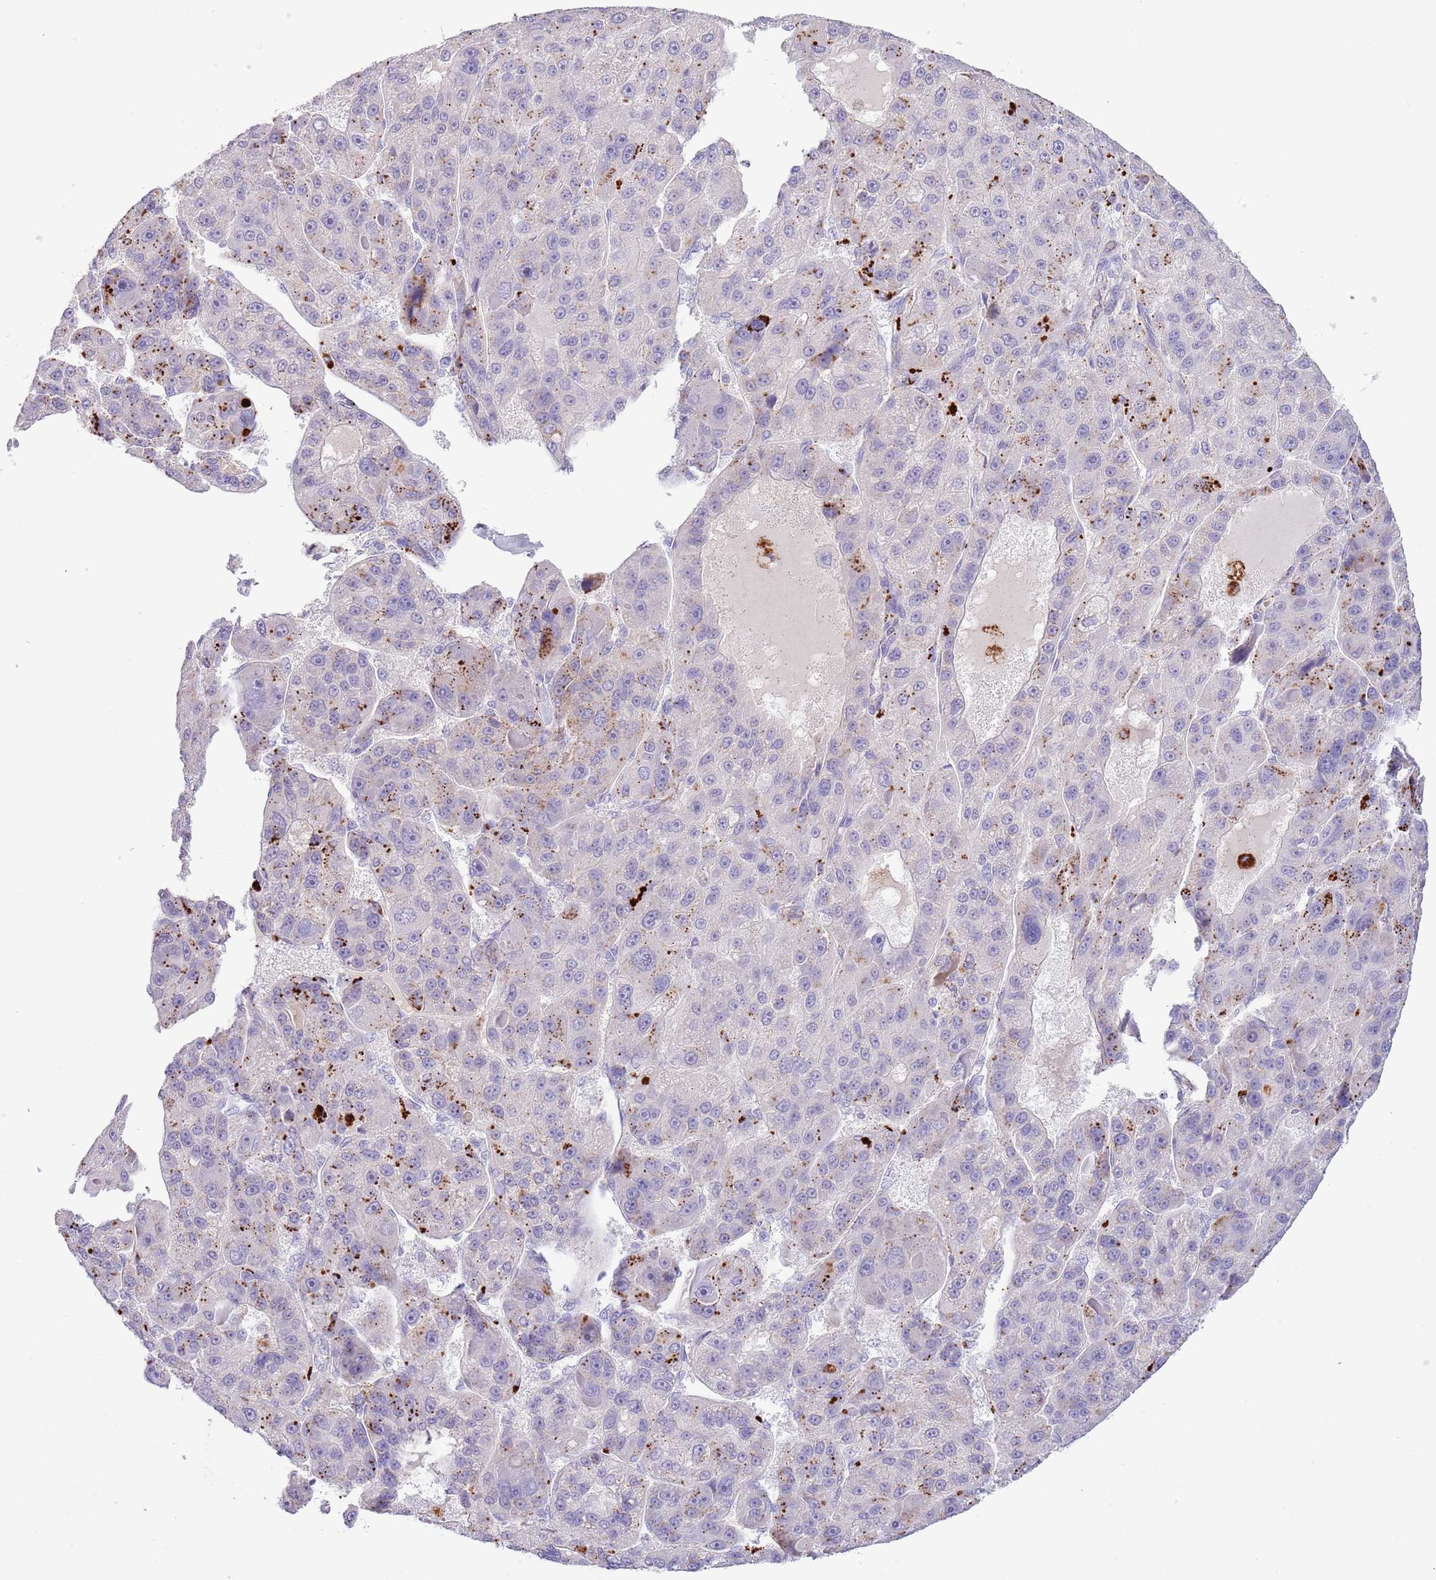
{"staining": {"intensity": "strong", "quantity": "<25%", "location": "cytoplasmic/membranous"}, "tissue": "liver cancer", "cell_type": "Tumor cells", "image_type": "cancer", "snomed": [{"axis": "morphology", "description": "Carcinoma, Hepatocellular, NOS"}, {"axis": "topography", "description": "Liver"}], "caption": "Immunohistochemical staining of human liver hepatocellular carcinoma reveals medium levels of strong cytoplasmic/membranous protein expression in approximately <25% of tumor cells.", "gene": "ABHD17A", "patient": {"sex": "male", "age": 76}}